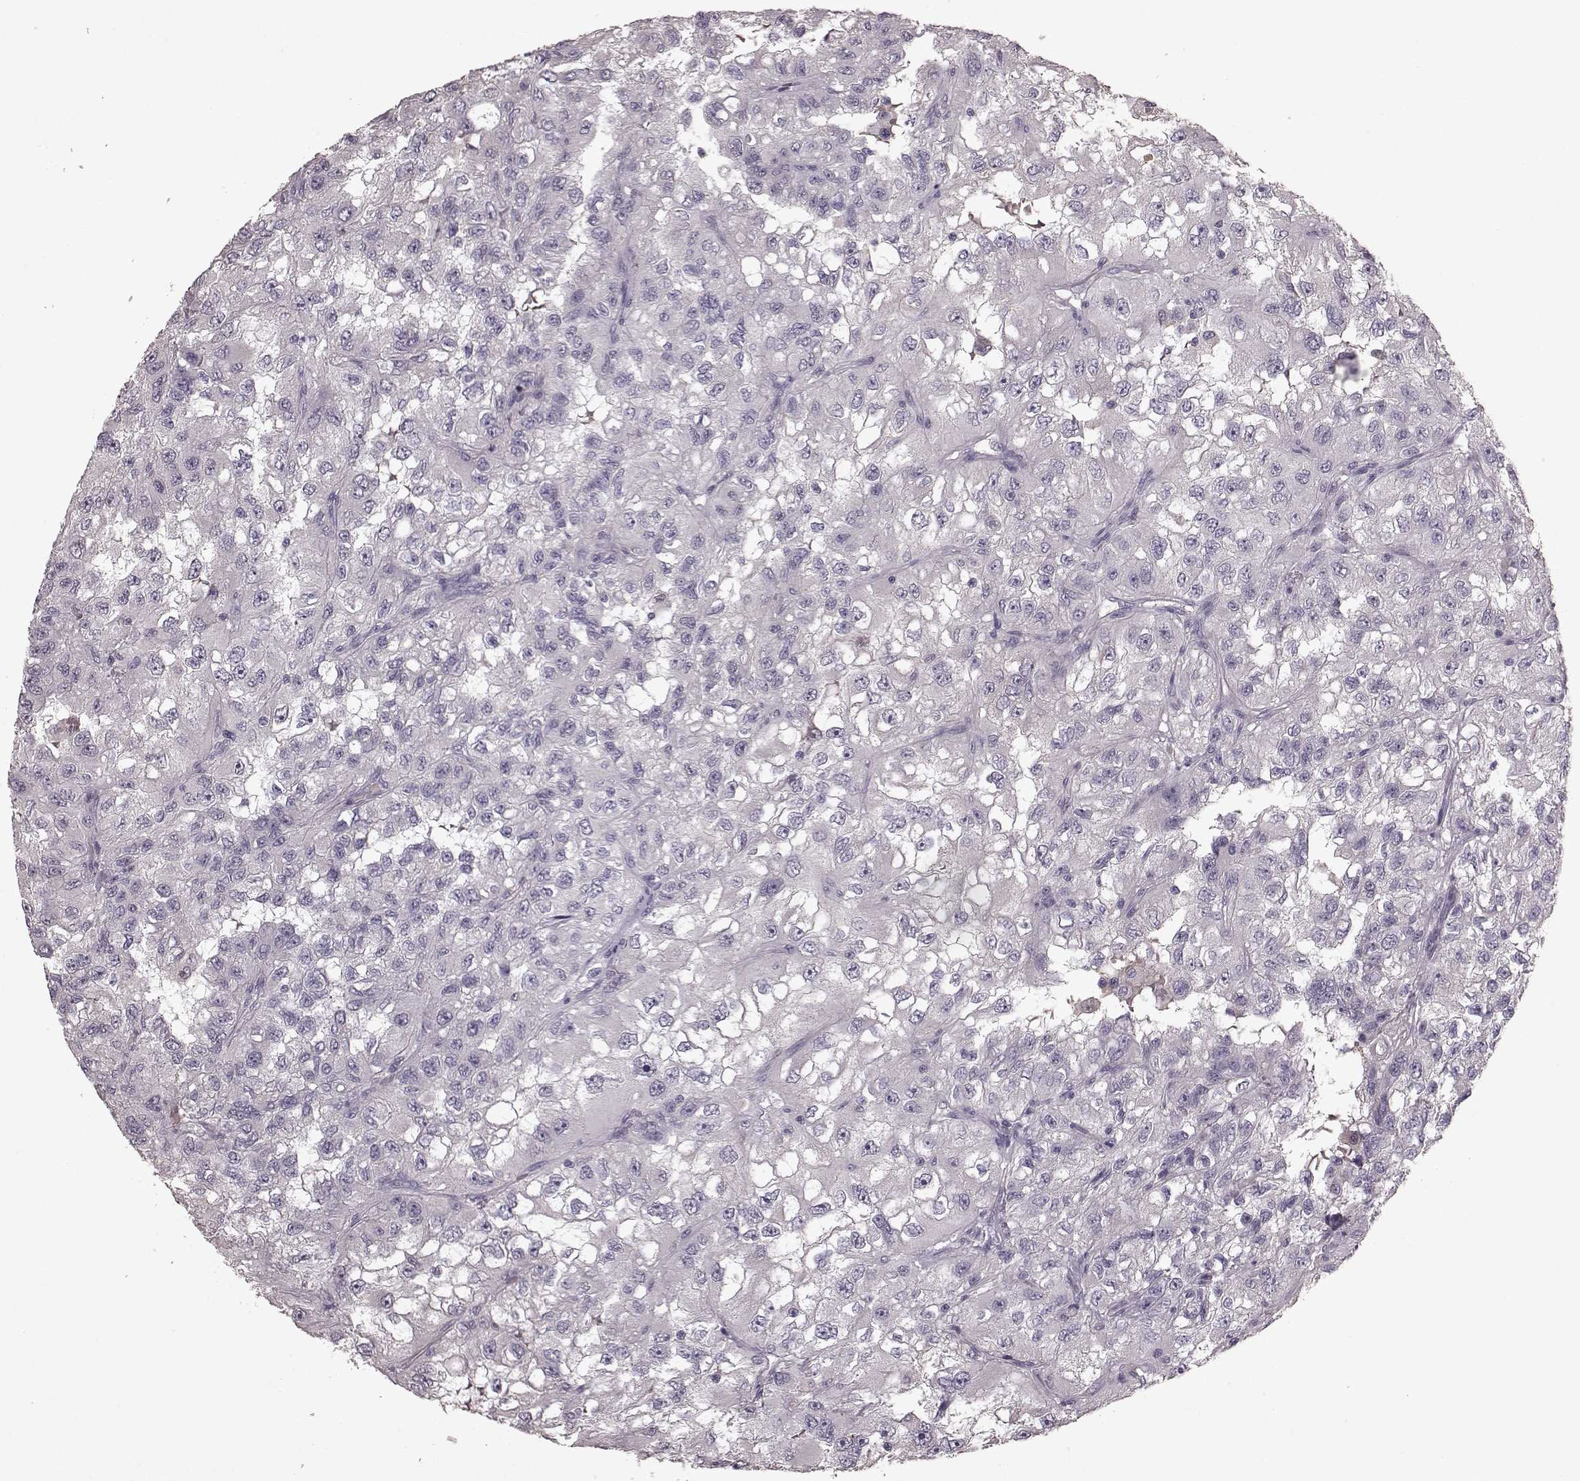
{"staining": {"intensity": "negative", "quantity": "none", "location": "none"}, "tissue": "renal cancer", "cell_type": "Tumor cells", "image_type": "cancer", "snomed": [{"axis": "morphology", "description": "Adenocarcinoma, NOS"}, {"axis": "topography", "description": "Kidney"}], "caption": "Immunohistochemistry micrograph of human renal cancer stained for a protein (brown), which displays no staining in tumor cells.", "gene": "FRRS1L", "patient": {"sex": "male", "age": 64}}